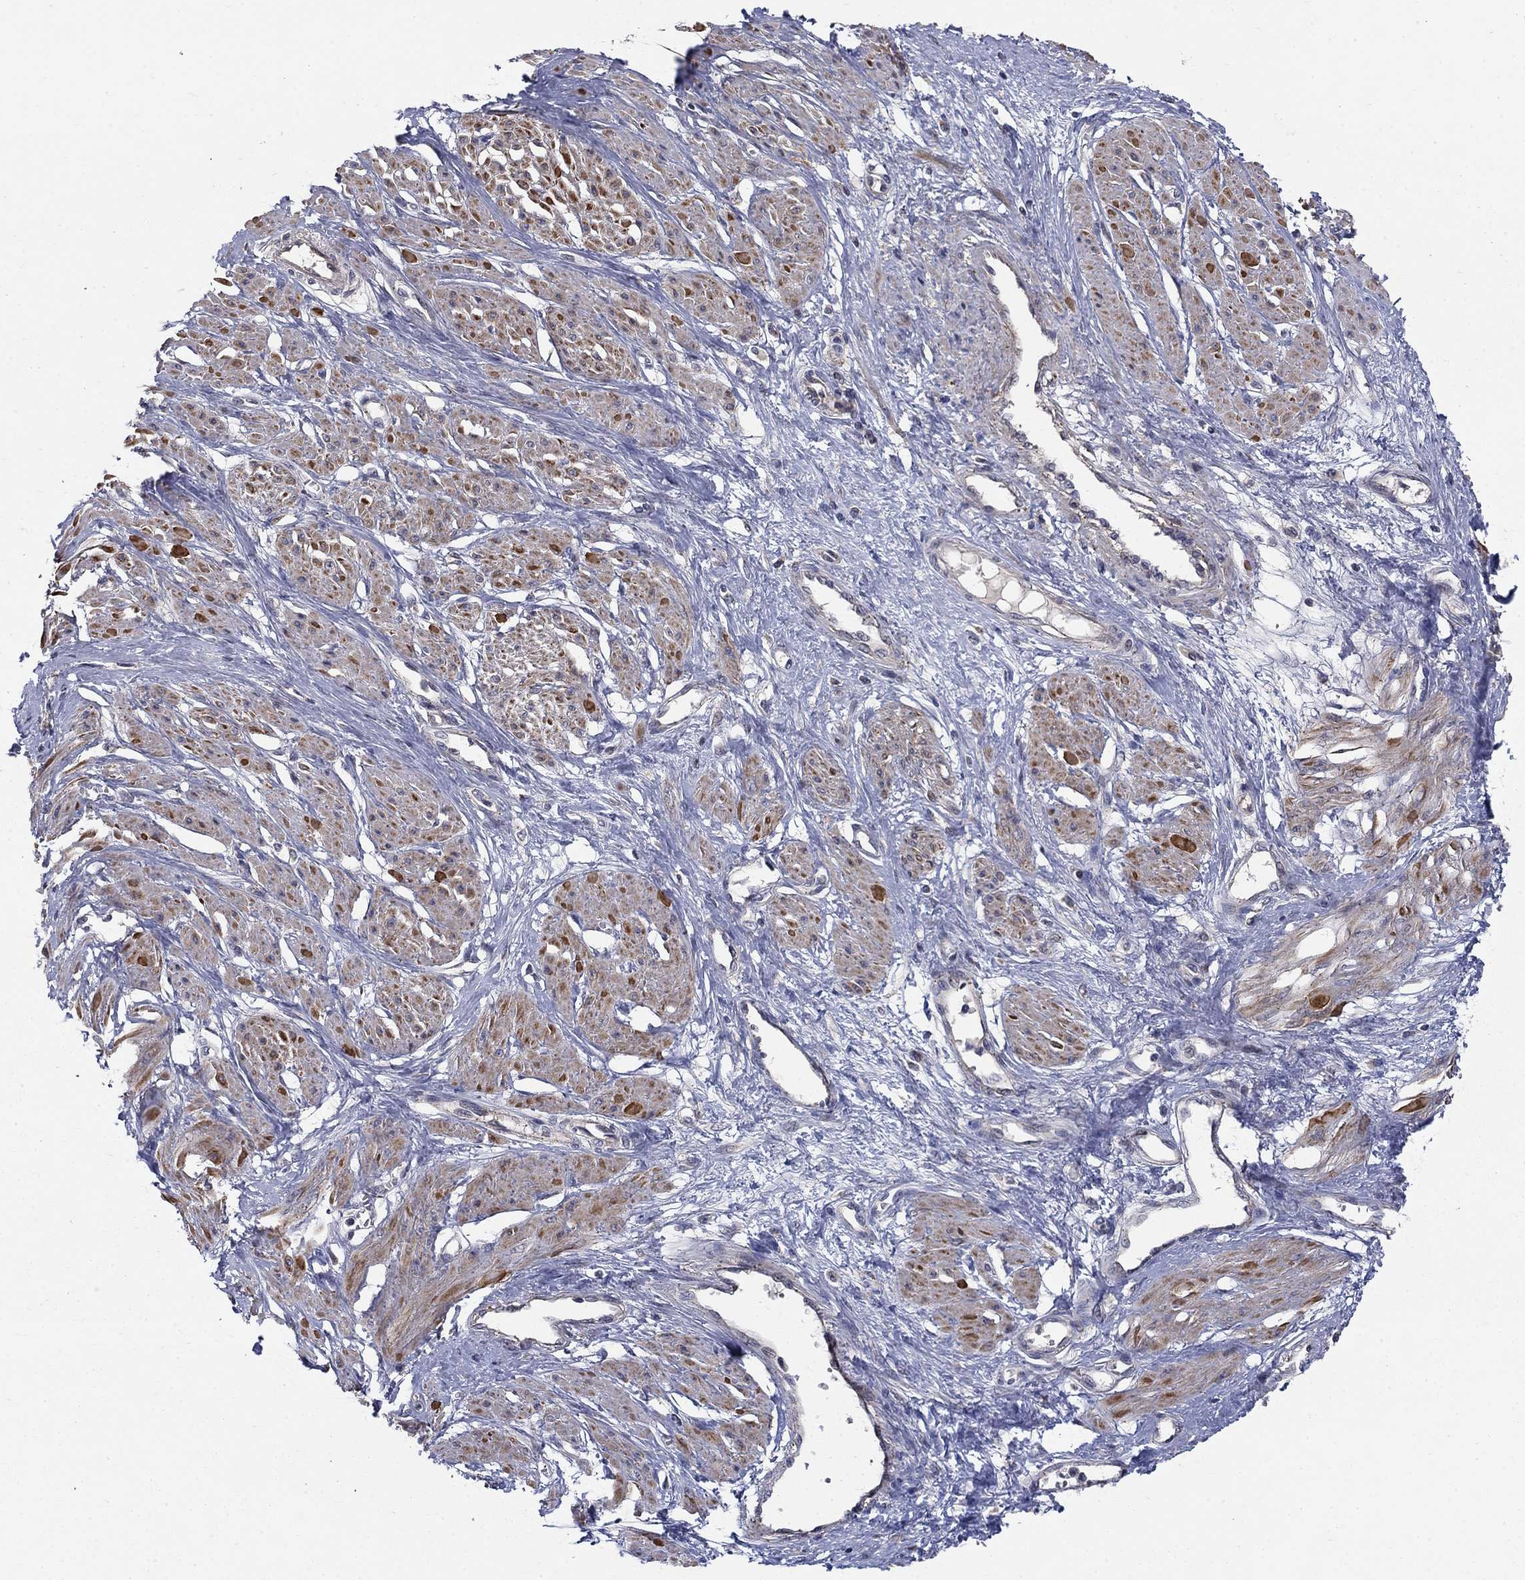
{"staining": {"intensity": "moderate", "quantity": "25%-75%", "location": "cytoplasmic/membranous"}, "tissue": "smooth muscle", "cell_type": "Smooth muscle cells", "image_type": "normal", "snomed": [{"axis": "morphology", "description": "Normal tissue, NOS"}, {"axis": "topography", "description": "Smooth muscle"}, {"axis": "topography", "description": "Uterus"}], "caption": "Immunohistochemistry (IHC) image of normal smooth muscle: human smooth muscle stained using immunohistochemistry reveals medium levels of moderate protein expression localized specifically in the cytoplasmic/membranous of smooth muscle cells, appearing as a cytoplasmic/membranous brown color.", "gene": "FAM3B", "patient": {"sex": "female", "age": 39}}